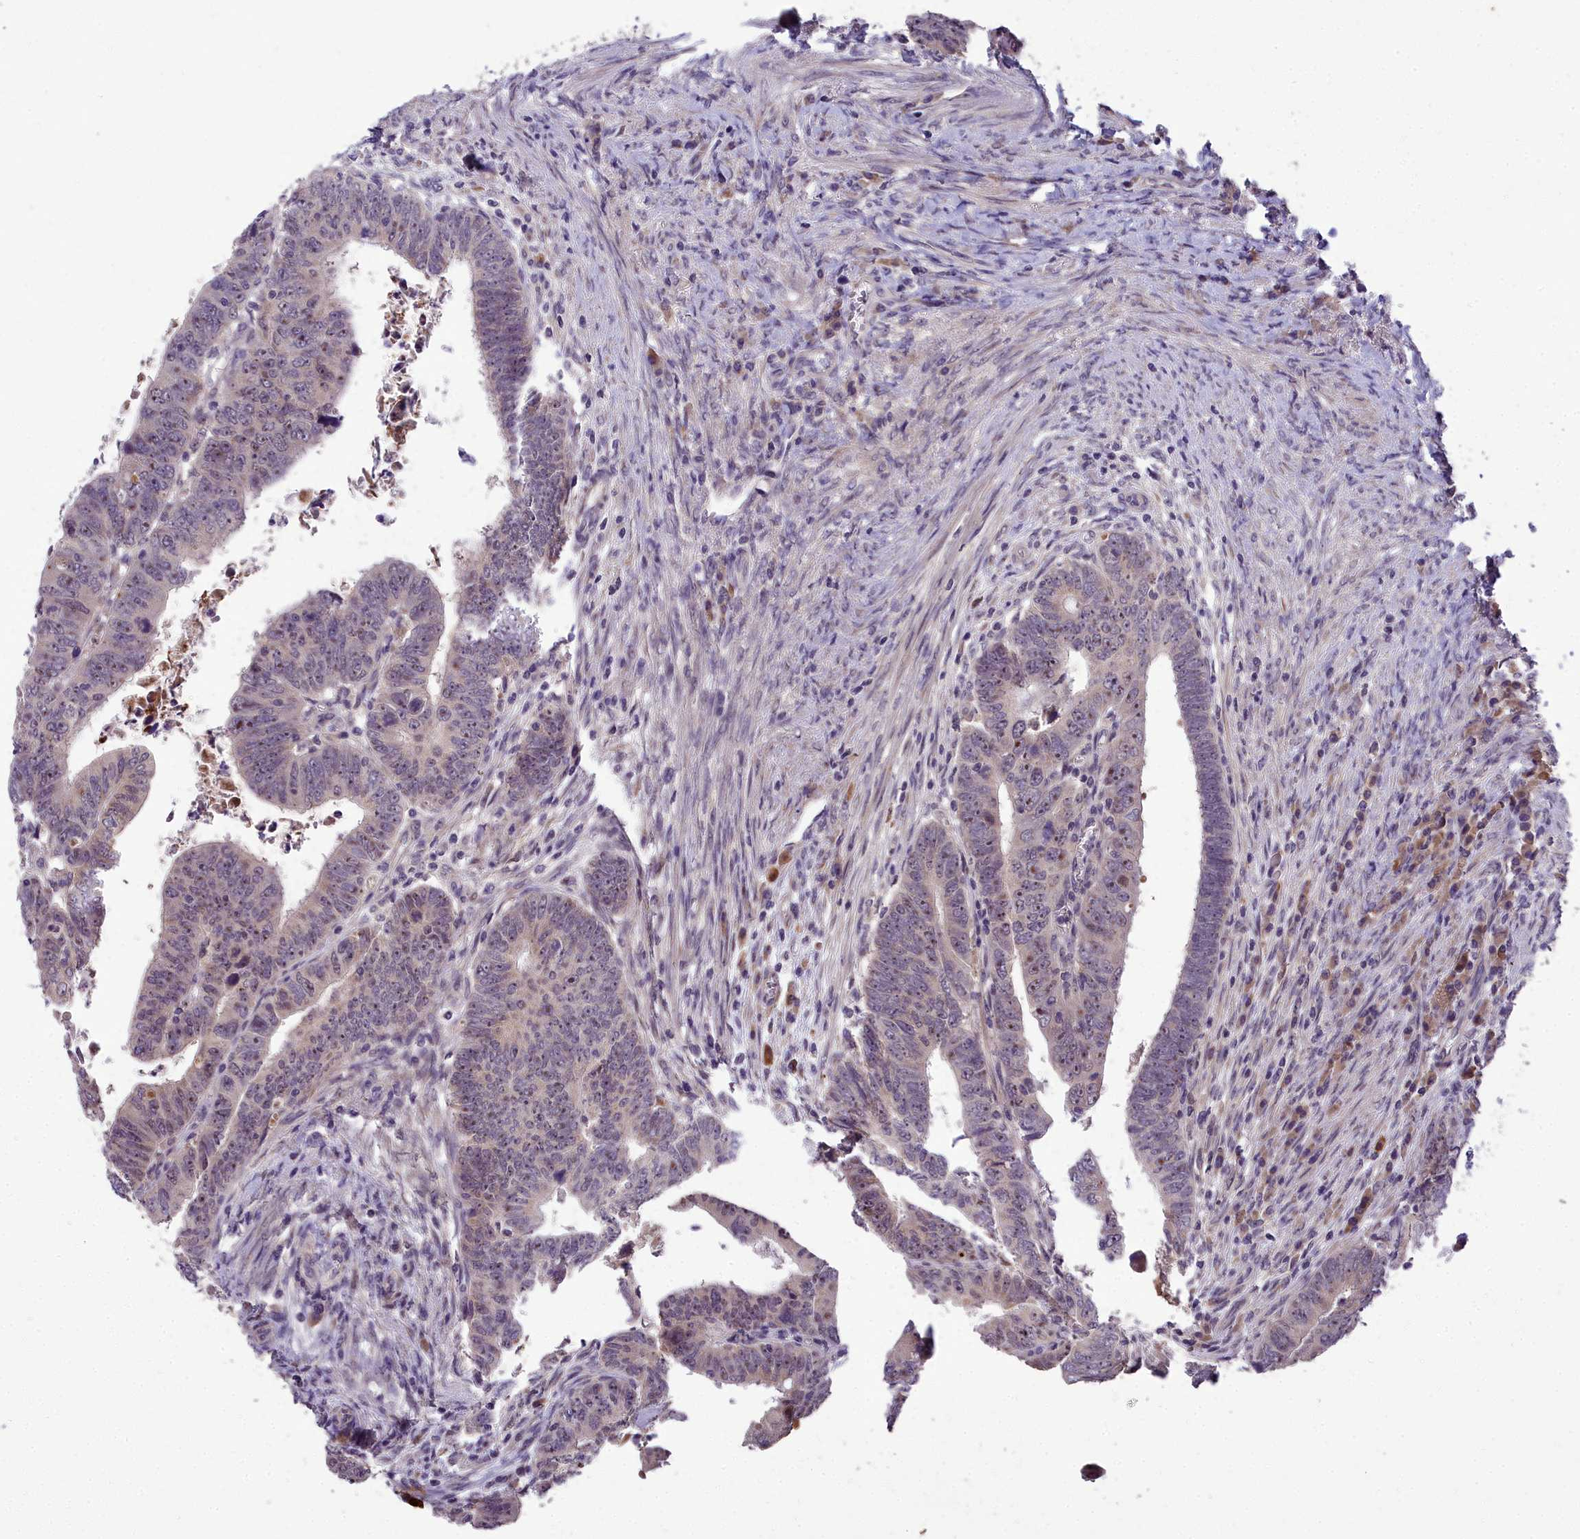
{"staining": {"intensity": "weak", "quantity": "25%-75%", "location": "nuclear"}, "tissue": "colorectal cancer", "cell_type": "Tumor cells", "image_type": "cancer", "snomed": [{"axis": "morphology", "description": "Normal tissue, NOS"}, {"axis": "morphology", "description": "Adenocarcinoma, NOS"}, {"axis": "topography", "description": "Rectum"}], "caption": "Immunohistochemistry micrograph of human colorectal adenocarcinoma stained for a protein (brown), which exhibits low levels of weak nuclear expression in about 25%-75% of tumor cells.", "gene": "ZNF333", "patient": {"sex": "female", "age": 65}}